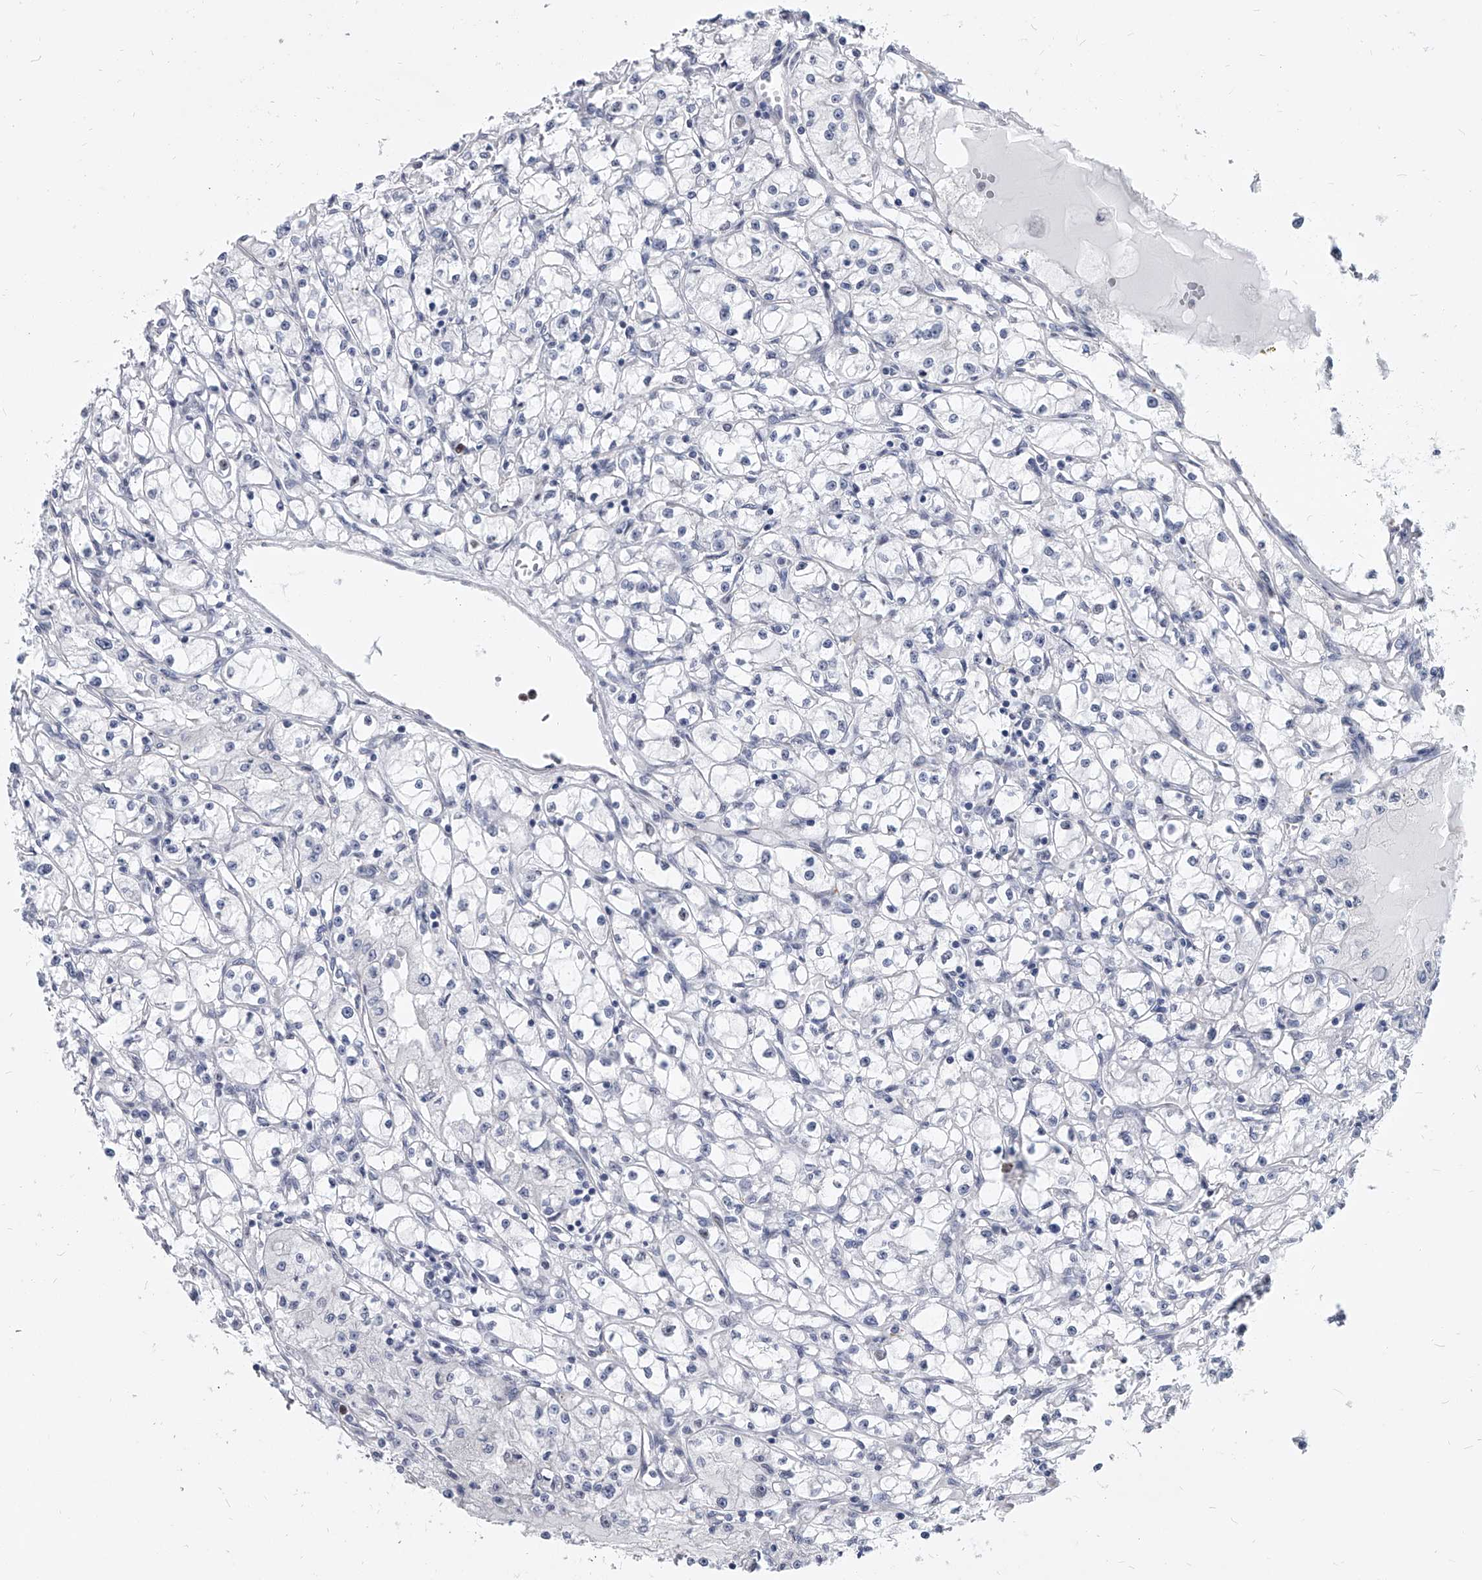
{"staining": {"intensity": "negative", "quantity": "none", "location": "none"}, "tissue": "renal cancer", "cell_type": "Tumor cells", "image_type": "cancer", "snomed": [{"axis": "morphology", "description": "Adenocarcinoma, NOS"}, {"axis": "topography", "description": "Kidney"}], "caption": "Renal cancer was stained to show a protein in brown. There is no significant staining in tumor cells.", "gene": "EVA1C", "patient": {"sex": "male", "age": 56}}